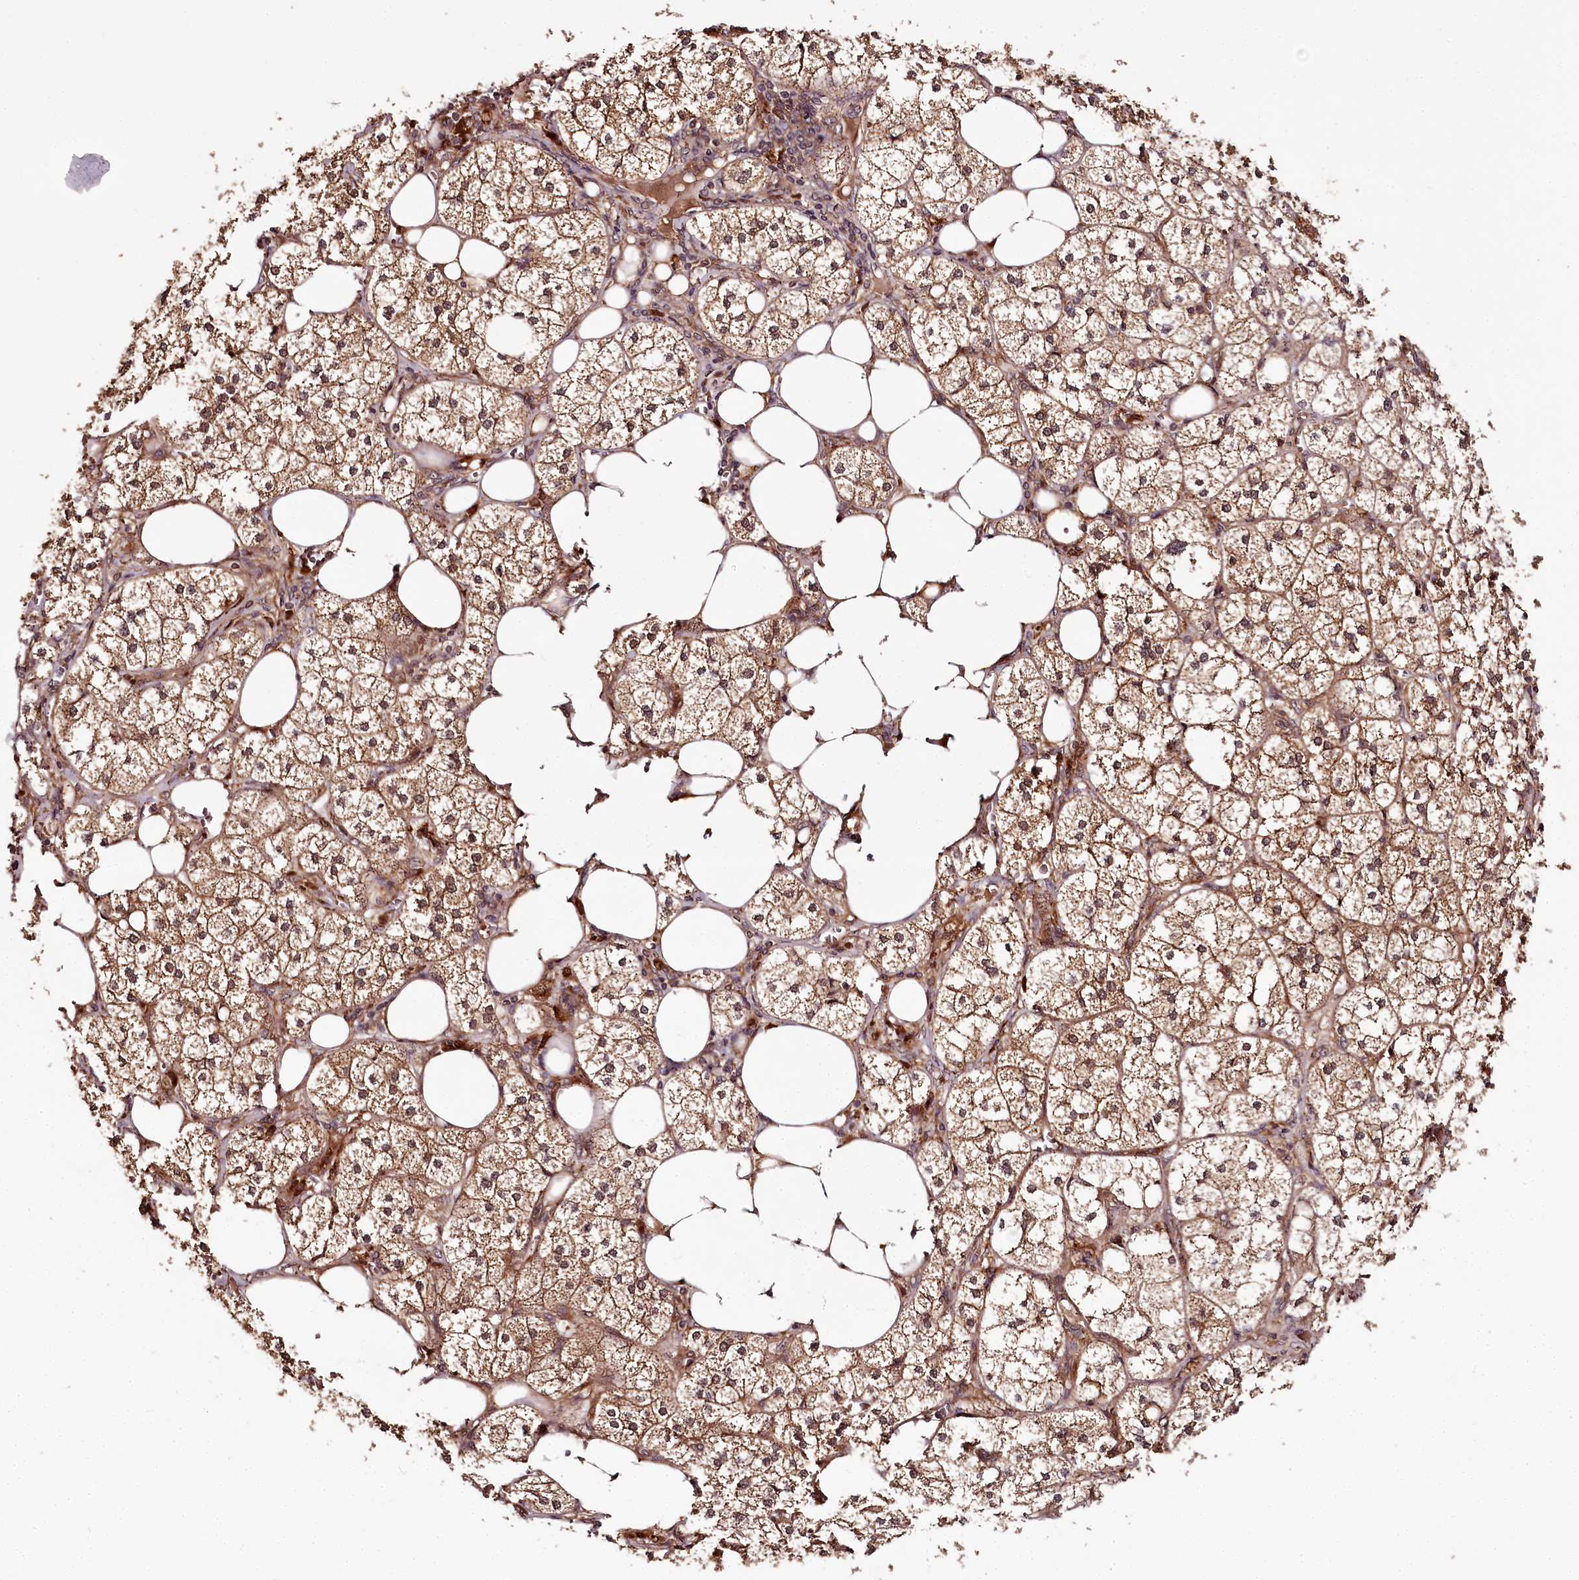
{"staining": {"intensity": "moderate", "quantity": ">75%", "location": "cytoplasmic/membranous,nuclear"}, "tissue": "adrenal gland", "cell_type": "Glandular cells", "image_type": "normal", "snomed": [{"axis": "morphology", "description": "Normal tissue, NOS"}, {"axis": "topography", "description": "Adrenal gland"}], "caption": "DAB immunohistochemical staining of benign adrenal gland exhibits moderate cytoplasmic/membranous,nuclear protein positivity in approximately >75% of glandular cells.", "gene": "TTC12", "patient": {"sex": "female", "age": 61}}